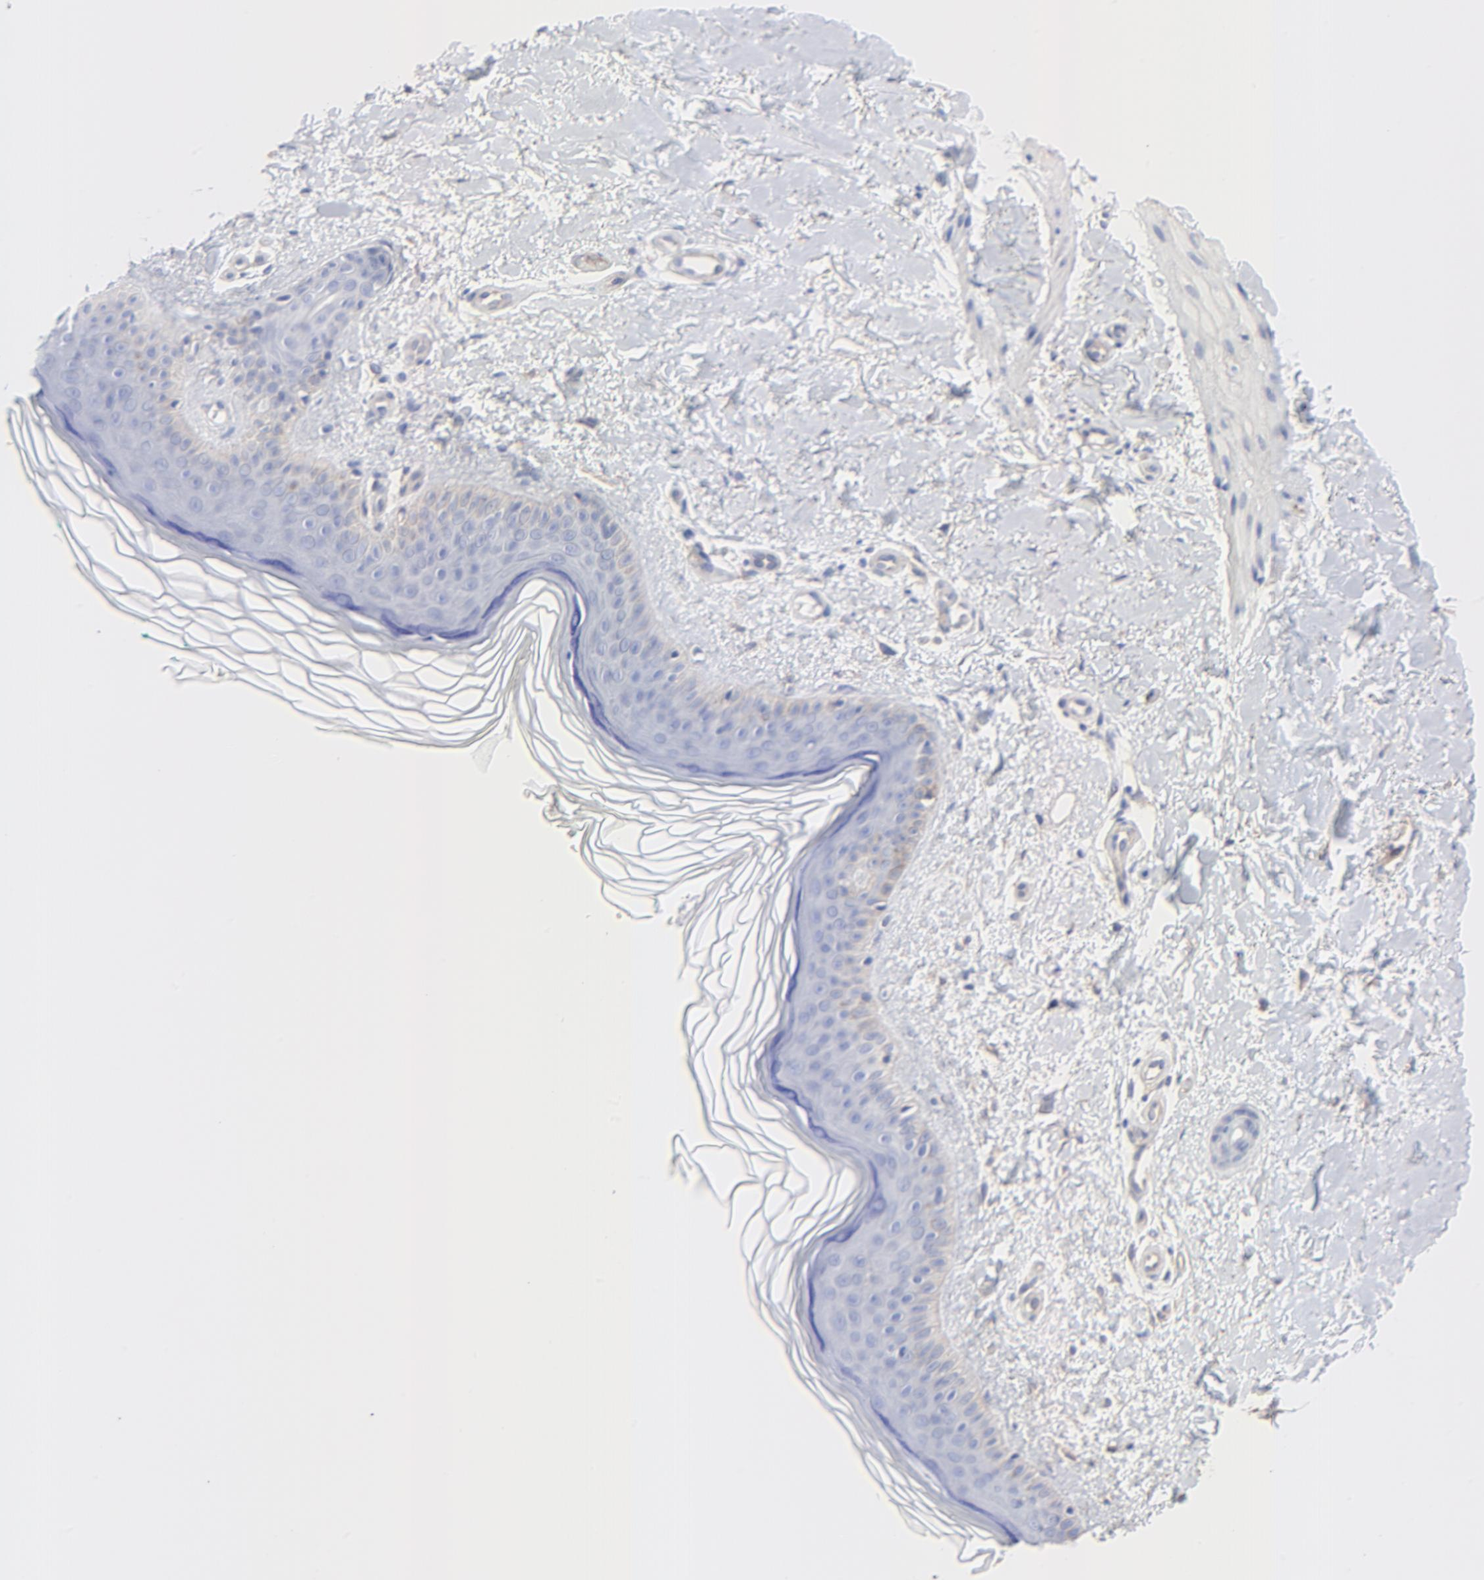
{"staining": {"intensity": "negative", "quantity": "none", "location": "none"}, "tissue": "skin", "cell_type": "Fibroblasts", "image_type": "normal", "snomed": [{"axis": "morphology", "description": "Normal tissue, NOS"}, {"axis": "topography", "description": "Skin"}], "caption": "Immunohistochemistry of benign skin reveals no expression in fibroblasts.", "gene": "CAV1", "patient": {"sex": "female", "age": 19}}